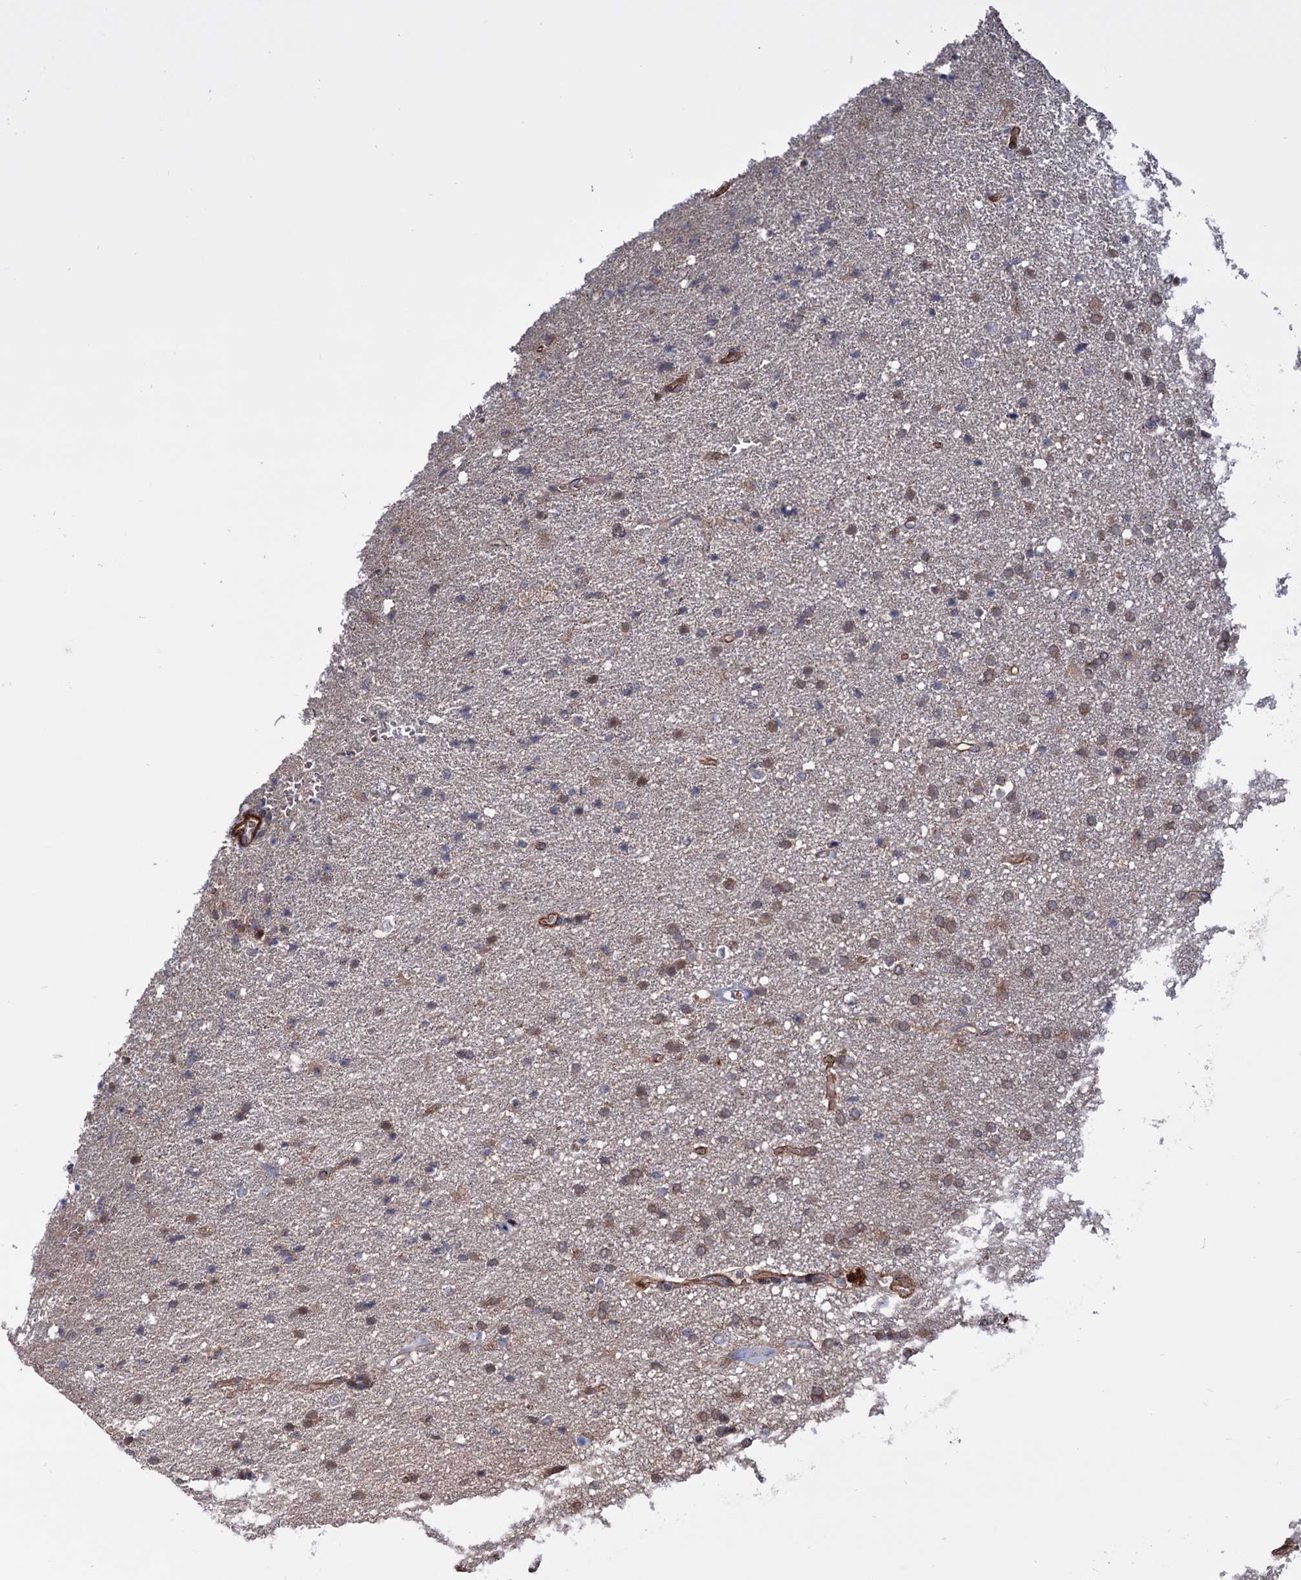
{"staining": {"intensity": "weak", "quantity": ">75%", "location": "cytoplasmic/membranous"}, "tissue": "glioma", "cell_type": "Tumor cells", "image_type": "cancer", "snomed": [{"axis": "morphology", "description": "Glioma, malignant, High grade"}, {"axis": "topography", "description": "Brain"}], "caption": "Human high-grade glioma (malignant) stained with a brown dye demonstrates weak cytoplasmic/membranous positive staining in approximately >75% of tumor cells.", "gene": "FERMT2", "patient": {"sex": "male", "age": 72}}